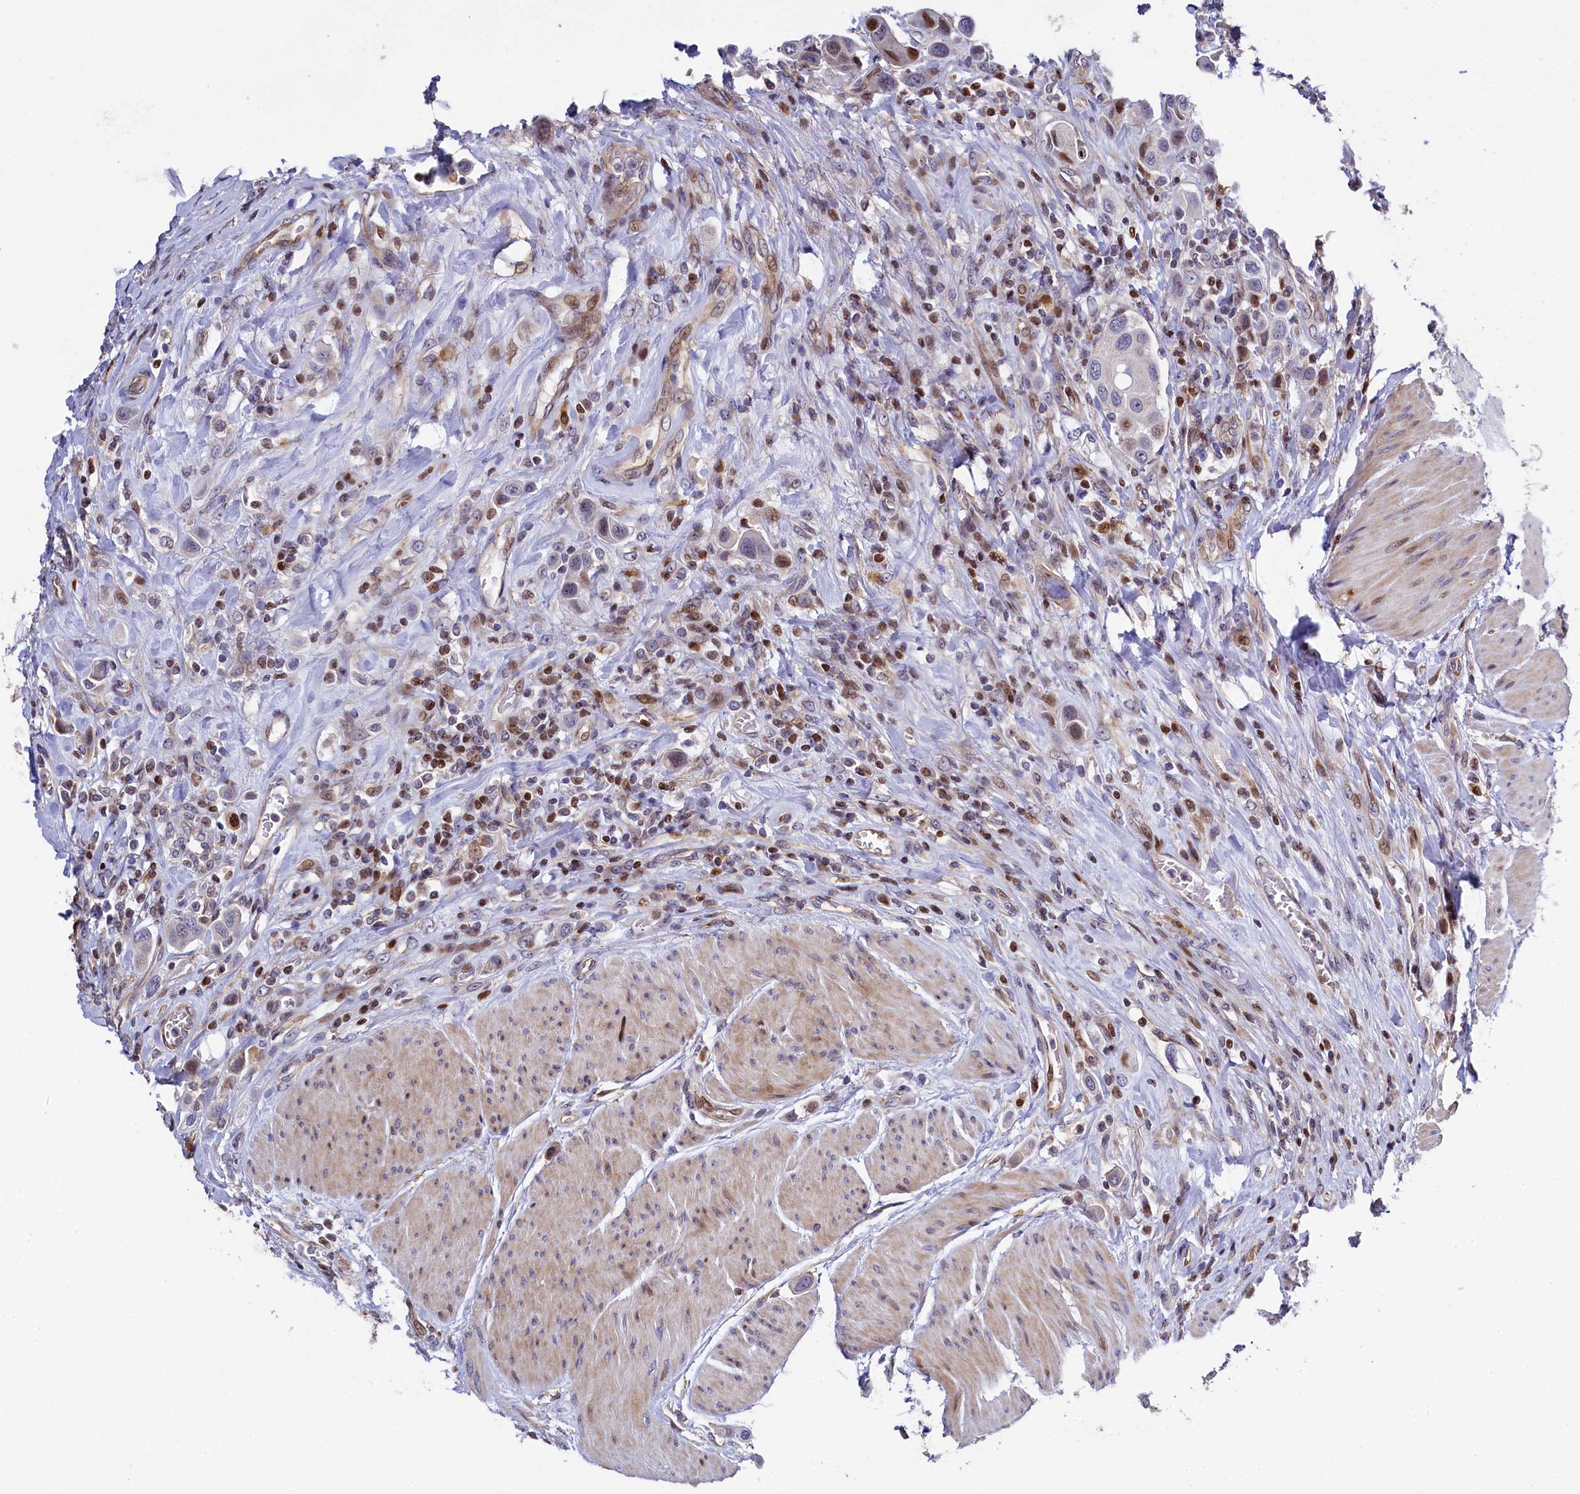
{"staining": {"intensity": "negative", "quantity": "none", "location": "none"}, "tissue": "urothelial cancer", "cell_type": "Tumor cells", "image_type": "cancer", "snomed": [{"axis": "morphology", "description": "Urothelial carcinoma, High grade"}, {"axis": "topography", "description": "Urinary bladder"}], "caption": "There is no significant staining in tumor cells of urothelial cancer. (Stains: DAB (3,3'-diaminobenzidine) IHC with hematoxylin counter stain, Microscopy: brightfield microscopy at high magnification).", "gene": "TGDS", "patient": {"sex": "male", "age": 50}}